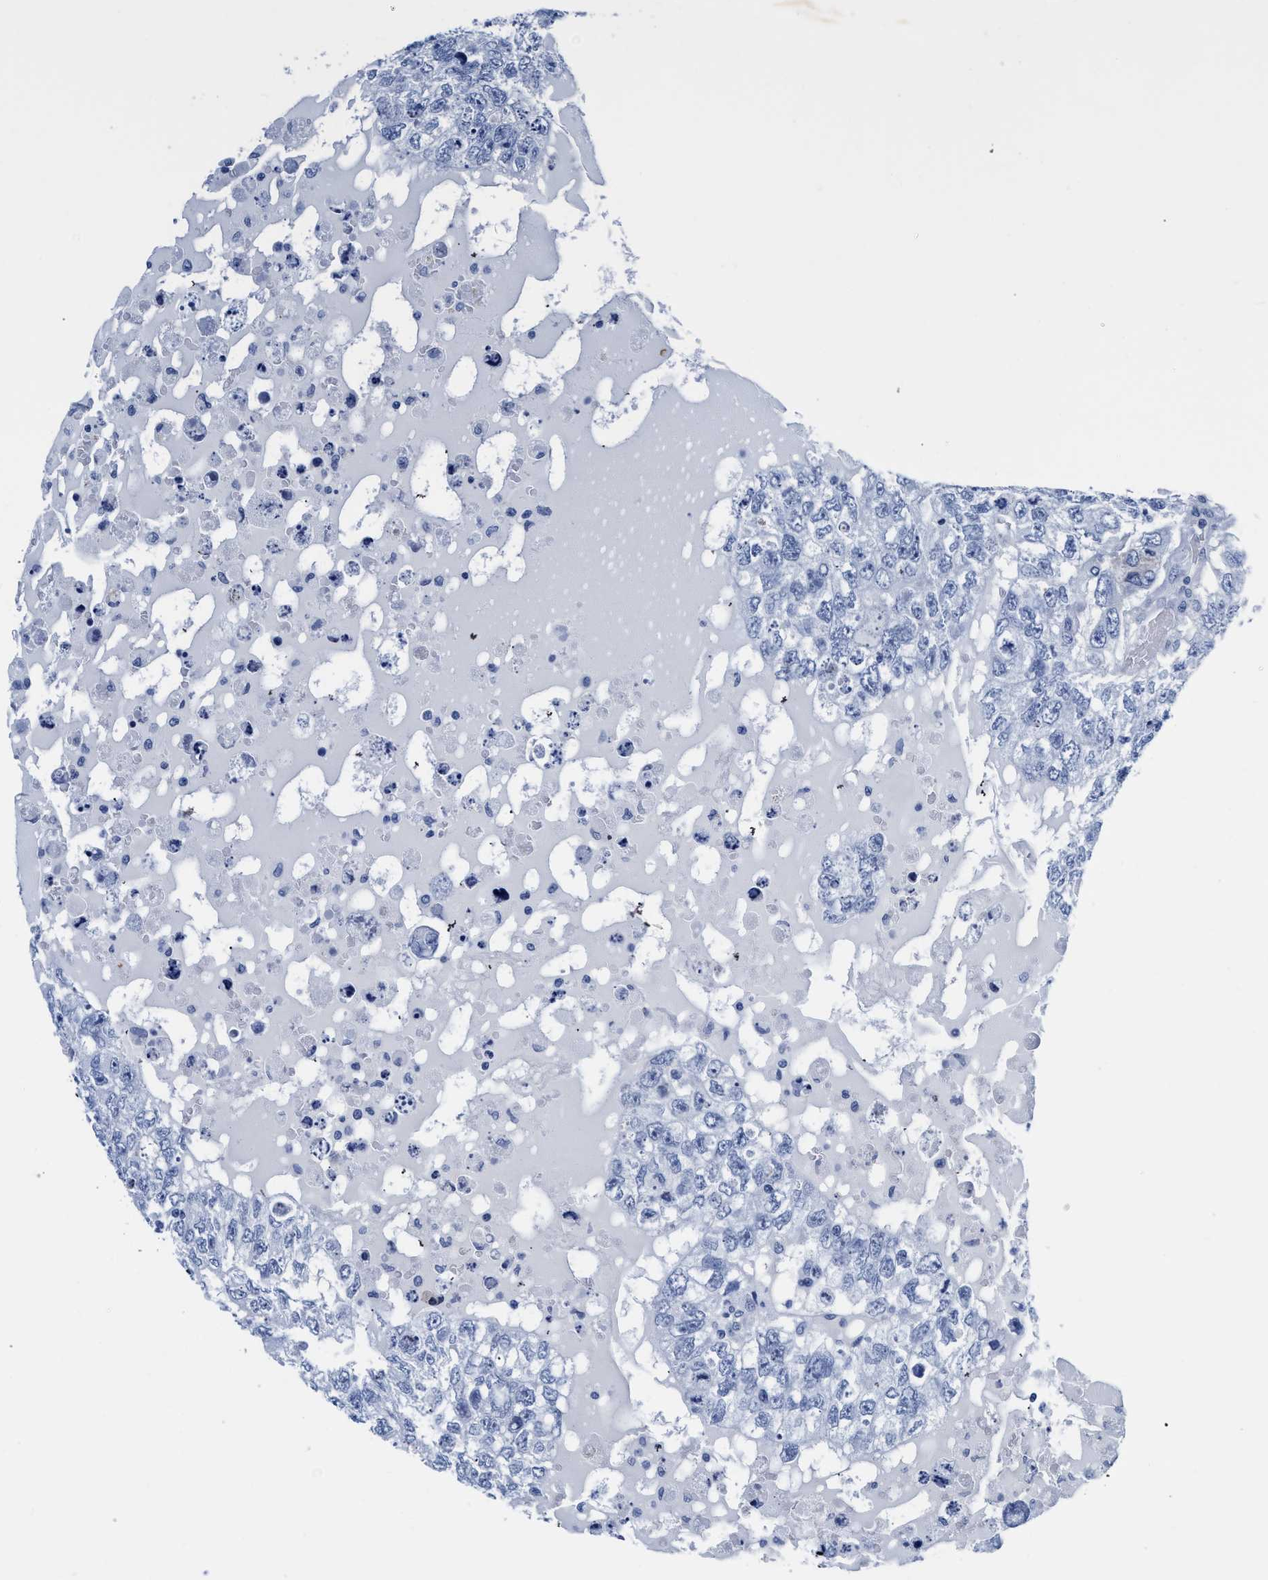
{"staining": {"intensity": "negative", "quantity": "none", "location": "none"}, "tissue": "testis cancer", "cell_type": "Tumor cells", "image_type": "cancer", "snomed": [{"axis": "morphology", "description": "Carcinoma, Embryonal, NOS"}, {"axis": "topography", "description": "Testis"}], "caption": "The histopathology image exhibits no staining of tumor cells in testis embryonal carcinoma.", "gene": "KCNMB3", "patient": {"sex": "male", "age": 36}}